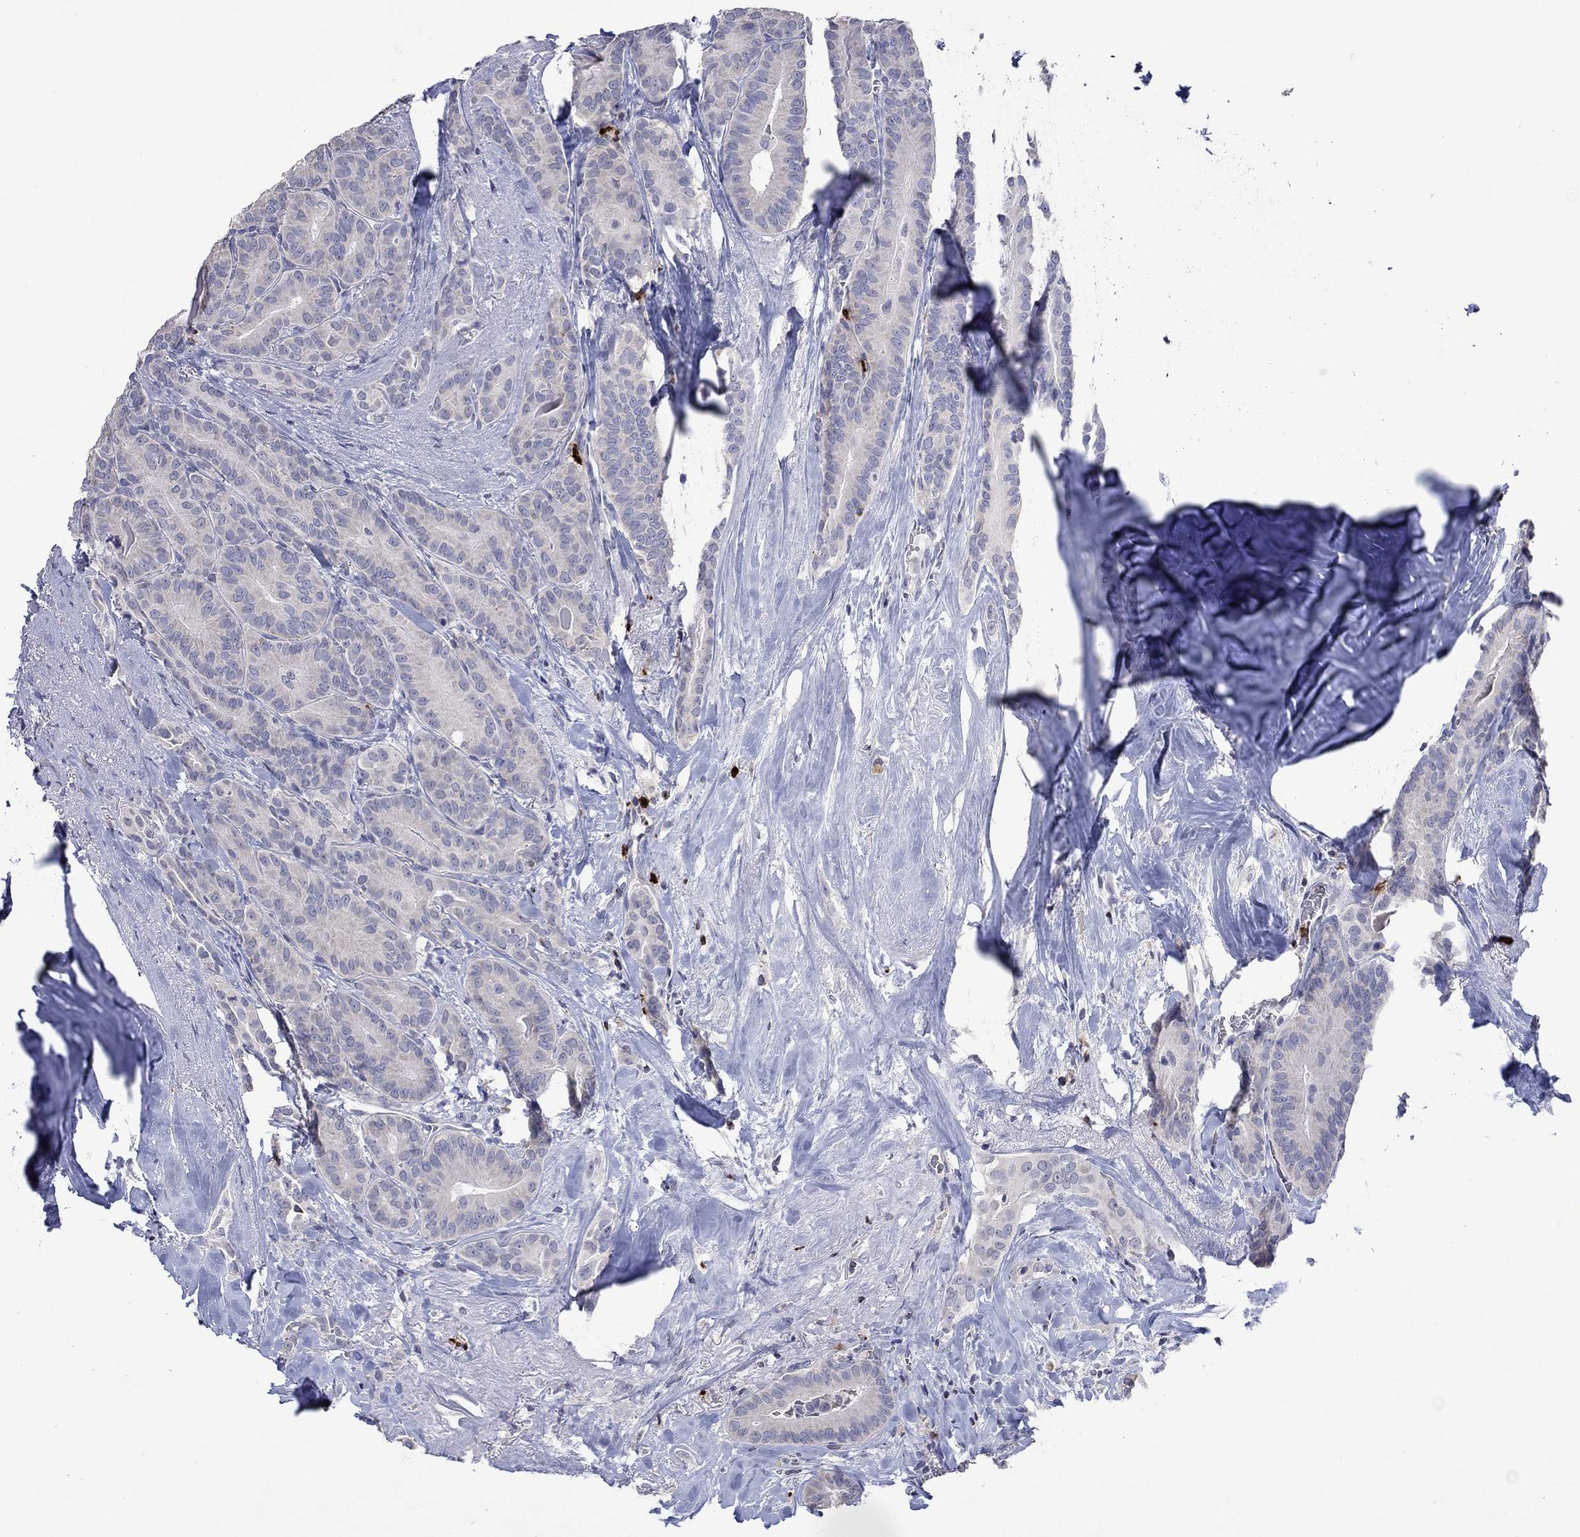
{"staining": {"intensity": "negative", "quantity": "none", "location": "none"}, "tissue": "thyroid cancer", "cell_type": "Tumor cells", "image_type": "cancer", "snomed": [{"axis": "morphology", "description": "Papillary adenocarcinoma, NOS"}, {"axis": "topography", "description": "Thyroid gland"}], "caption": "This is a histopathology image of IHC staining of thyroid cancer (papillary adenocarcinoma), which shows no expression in tumor cells.", "gene": "CCL5", "patient": {"sex": "male", "age": 61}}